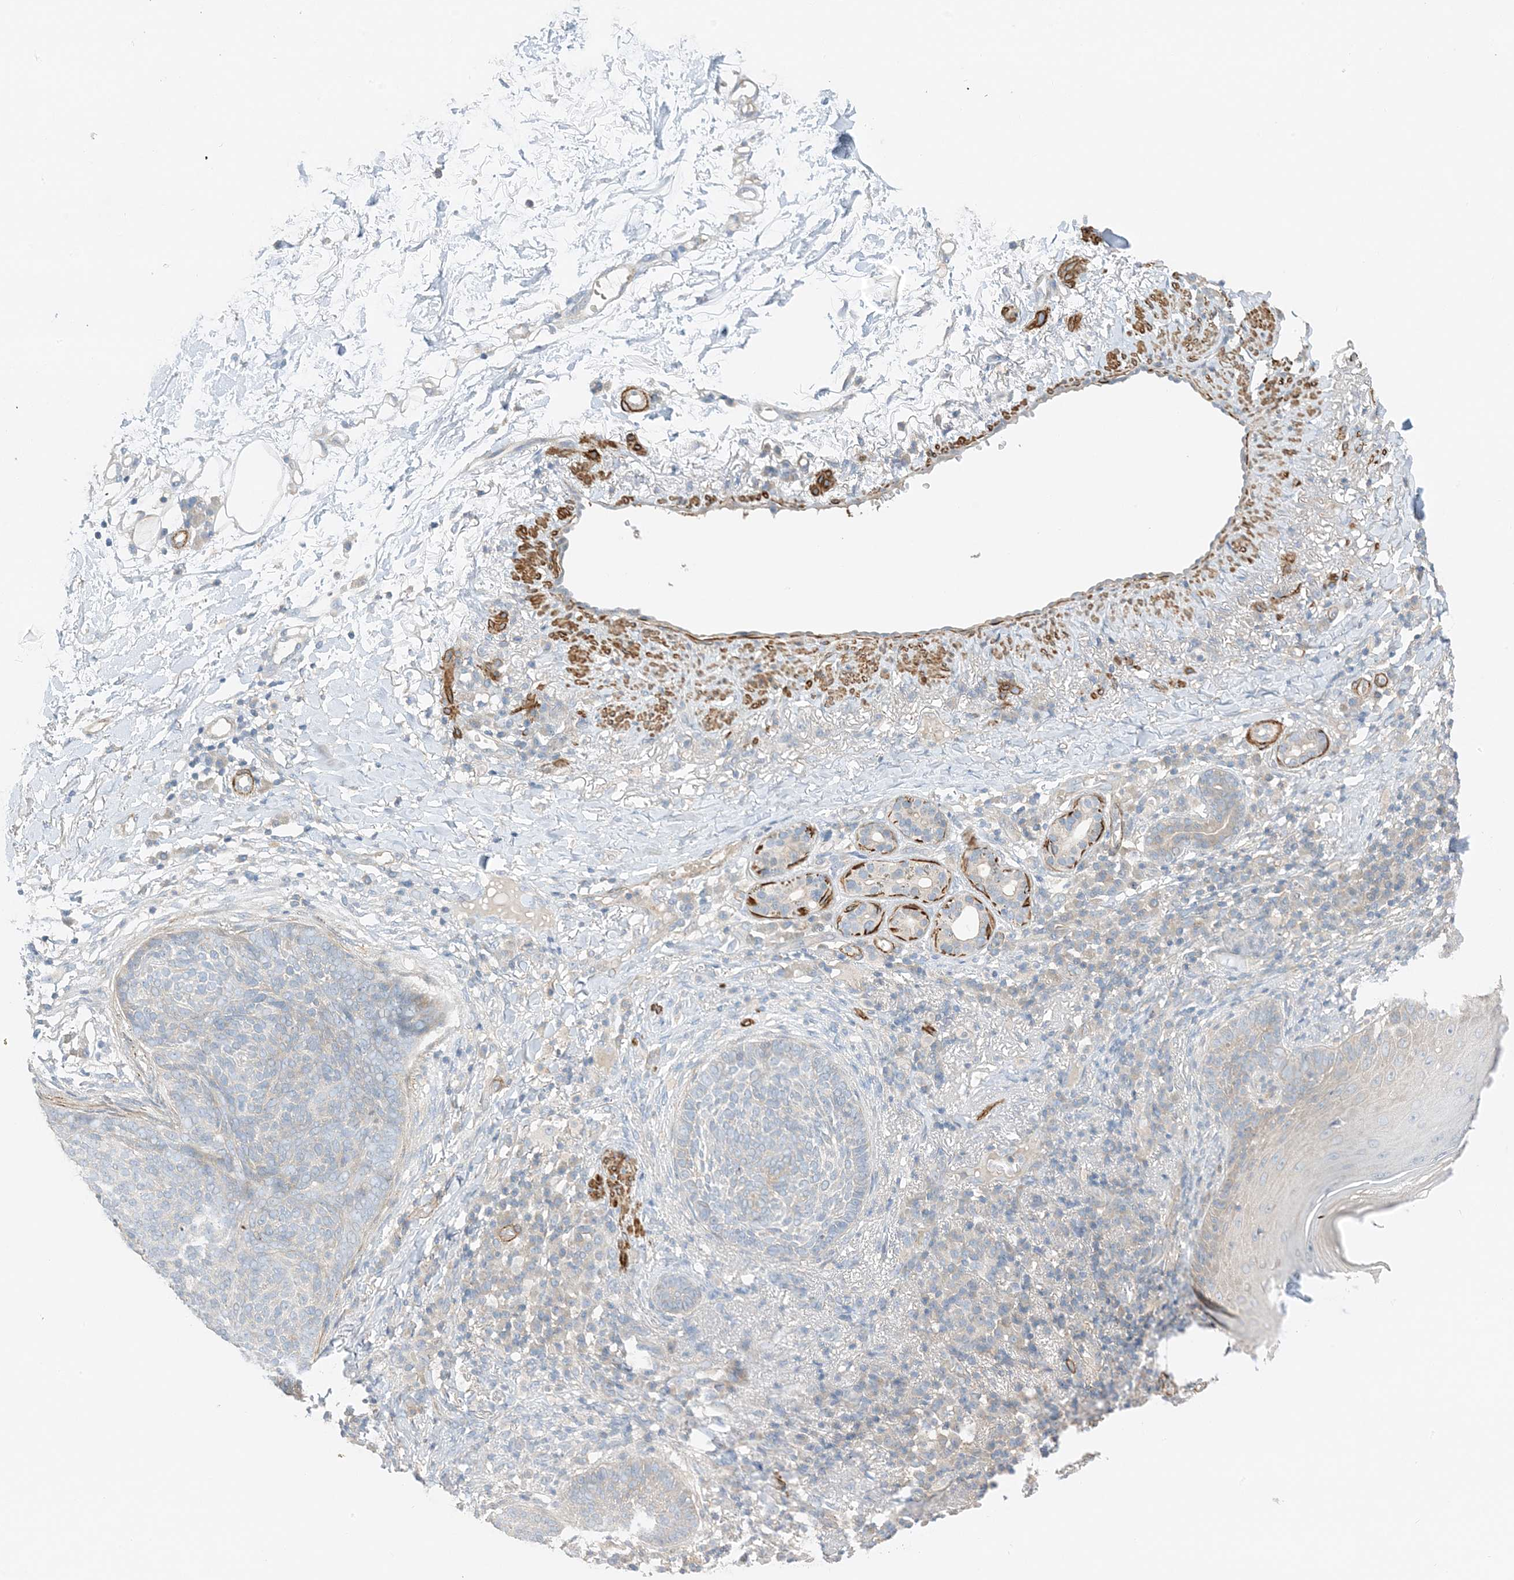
{"staining": {"intensity": "weak", "quantity": "<25%", "location": "cytoplasmic/membranous"}, "tissue": "skin cancer", "cell_type": "Tumor cells", "image_type": "cancer", "snomed": [{"axis": "morphology", "description": "Basal cell carcinoma"}, {"axis": "topography", "description": "Skin"}], "caption": "Immunohistochemistry of human skin cancer (basal cell carcinoma) reveals no expression in tumor cells.", "gene": "KIFBP", "patient": {"sex": "male", "age": 85}}